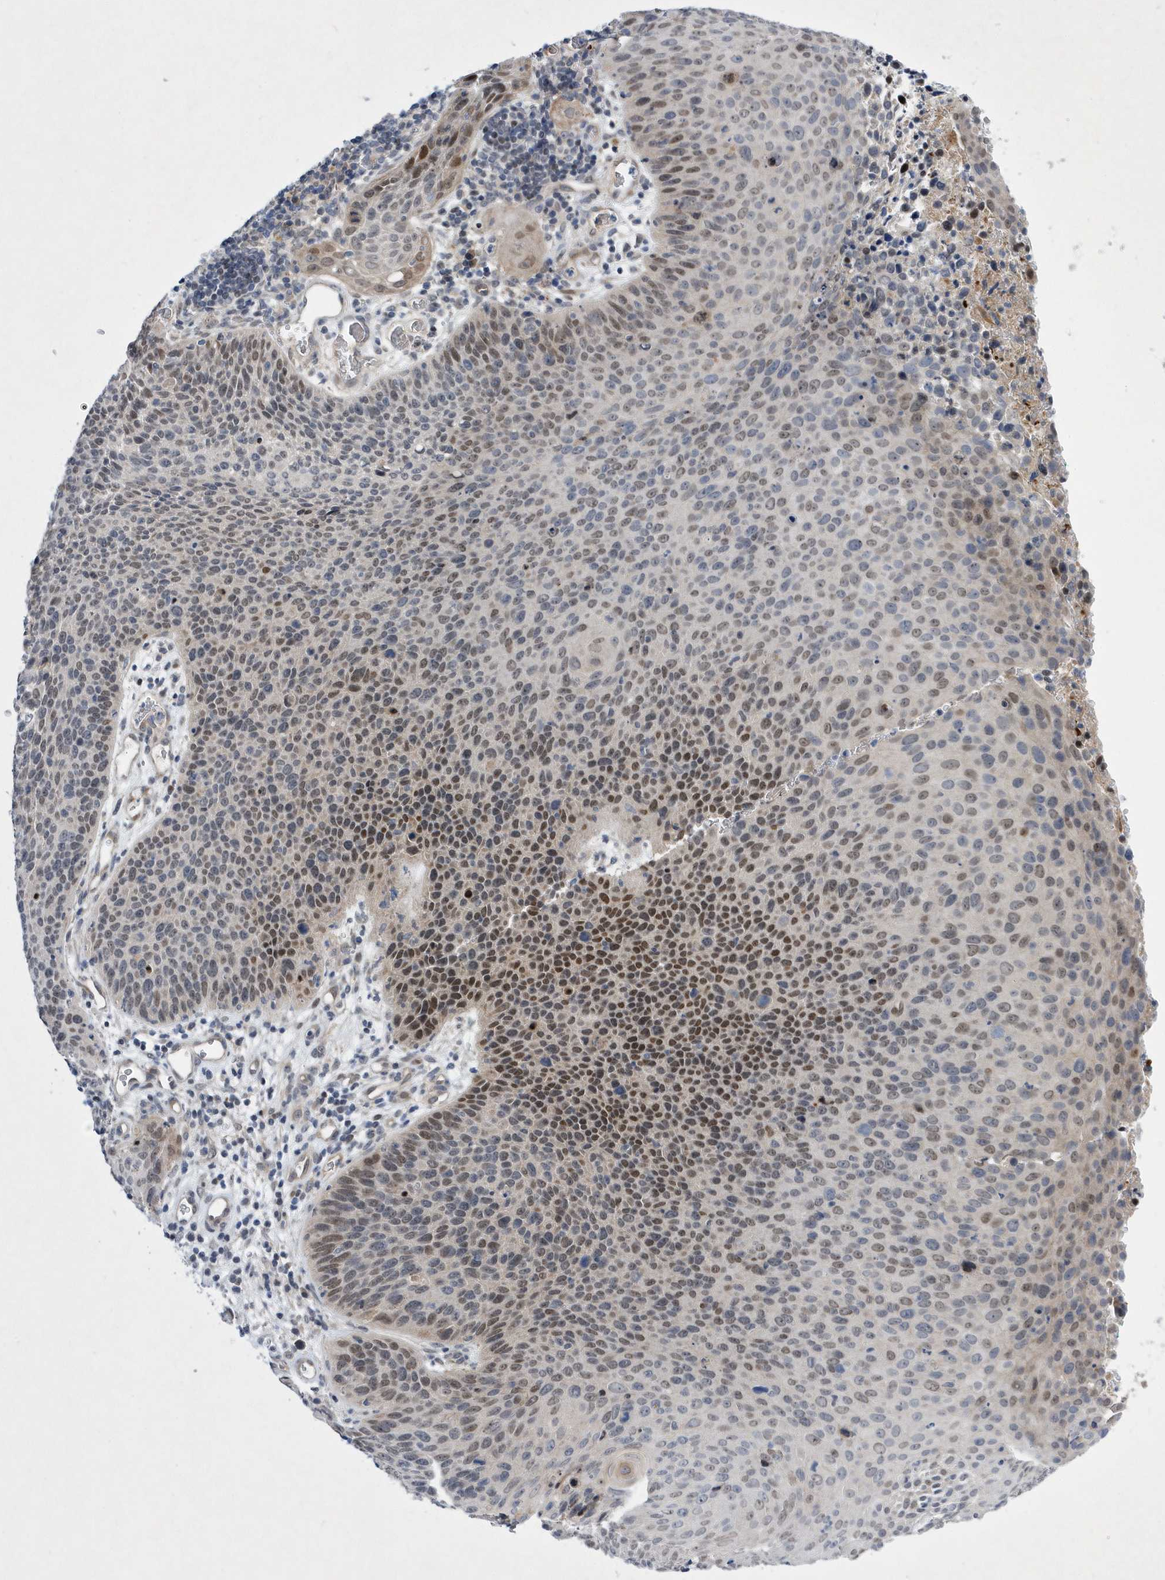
{"staining": {"intensity": "moderate", "quantity": "25%-75%", "location": "nuclear"}, "tissue": "cervical cancer", "cell_type": "Tumor cells", "image_type": "cancer", "snomed": [{"axis": "morphology", "description": "Squamous cell carcinoma, NOS"}, {"axis": "topography", "description": "Cervix"}], "caption": "Protein expression analysis of human cervical cancer reveals moderate nuclear staining in approximately 25%-75% of tumor cells.", "gene": "ZNF875", "patient": {"sex": "female", "age": 55}}